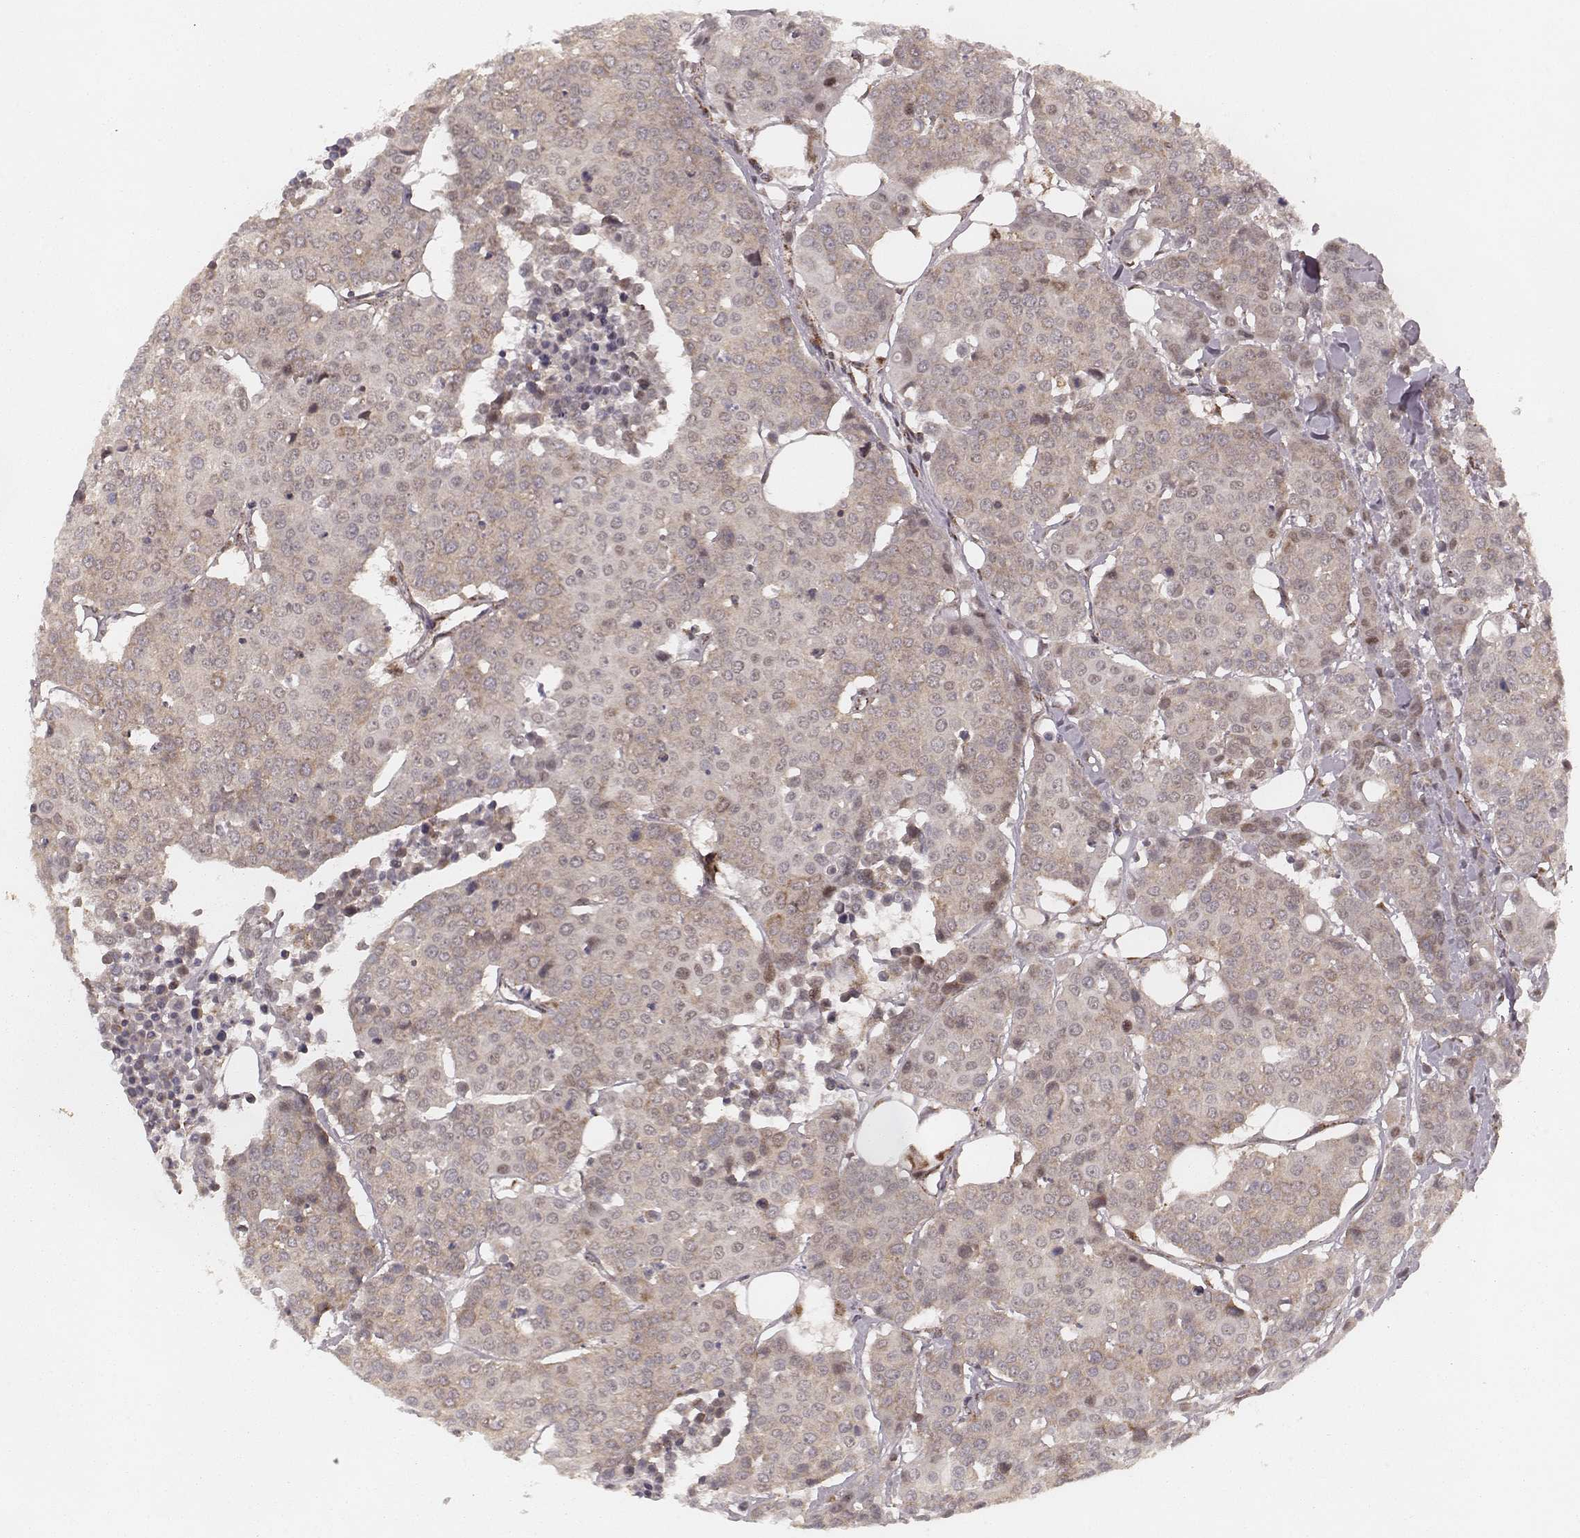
{"staining": {"intensity": "weak", "quantity": ">75%", "location": "cytoplasmic/membranous"}, "tissue": "carcinoid", "cell_type": "Tumor cells", "image_type": "cancer", "snomed": [{"axis": "morphology", "description": "Carcinoid, malignant, NOS"}, {"axis": "topography", "description": "Colon"}], "caption": "Protein expression analysis of human malignant carcinoid reveals weak cytoplasmic/membranous expression in about >75% of tumor cells.", "gene": "NDUFA7", "patient": {"sex": "male", "age": 81}}